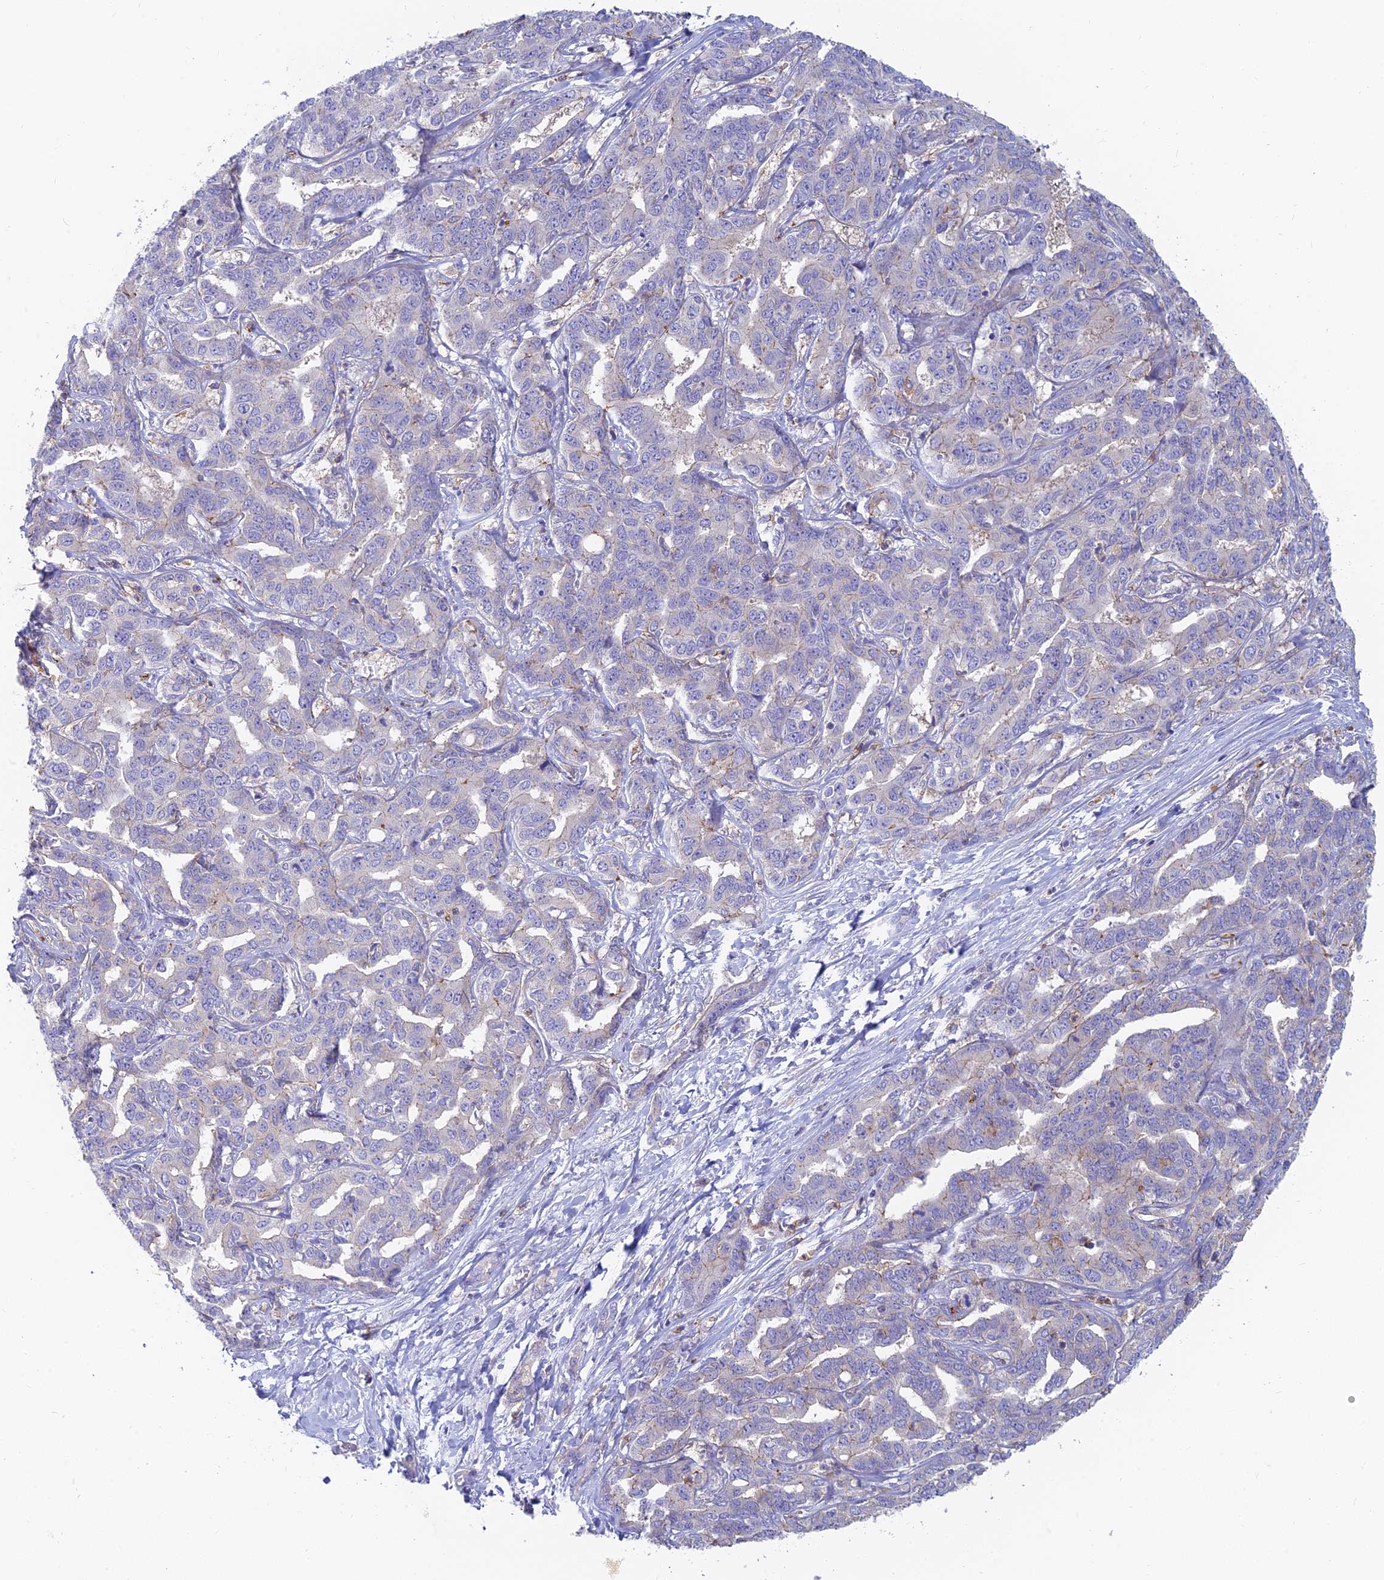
{"staining": {"intensity": "negative", "quantity": "none", "location": "none"}, "tissue": "liver cancer", "cell_type": "Tumor cells", "image_type": "cancer", "snomed": [{"axis": "morphology", "description": "Cholangiocarcinoma"}, {"axis": "topography", "description": "Liver"}], "caption": "The immunohistochemistry histopathology image has no significant positivity in tumor cells of liver cancer (cholangiocarcinoma) tissue.", "gene": "STRN4", "patient": {"sex": "male", "age": 59}}